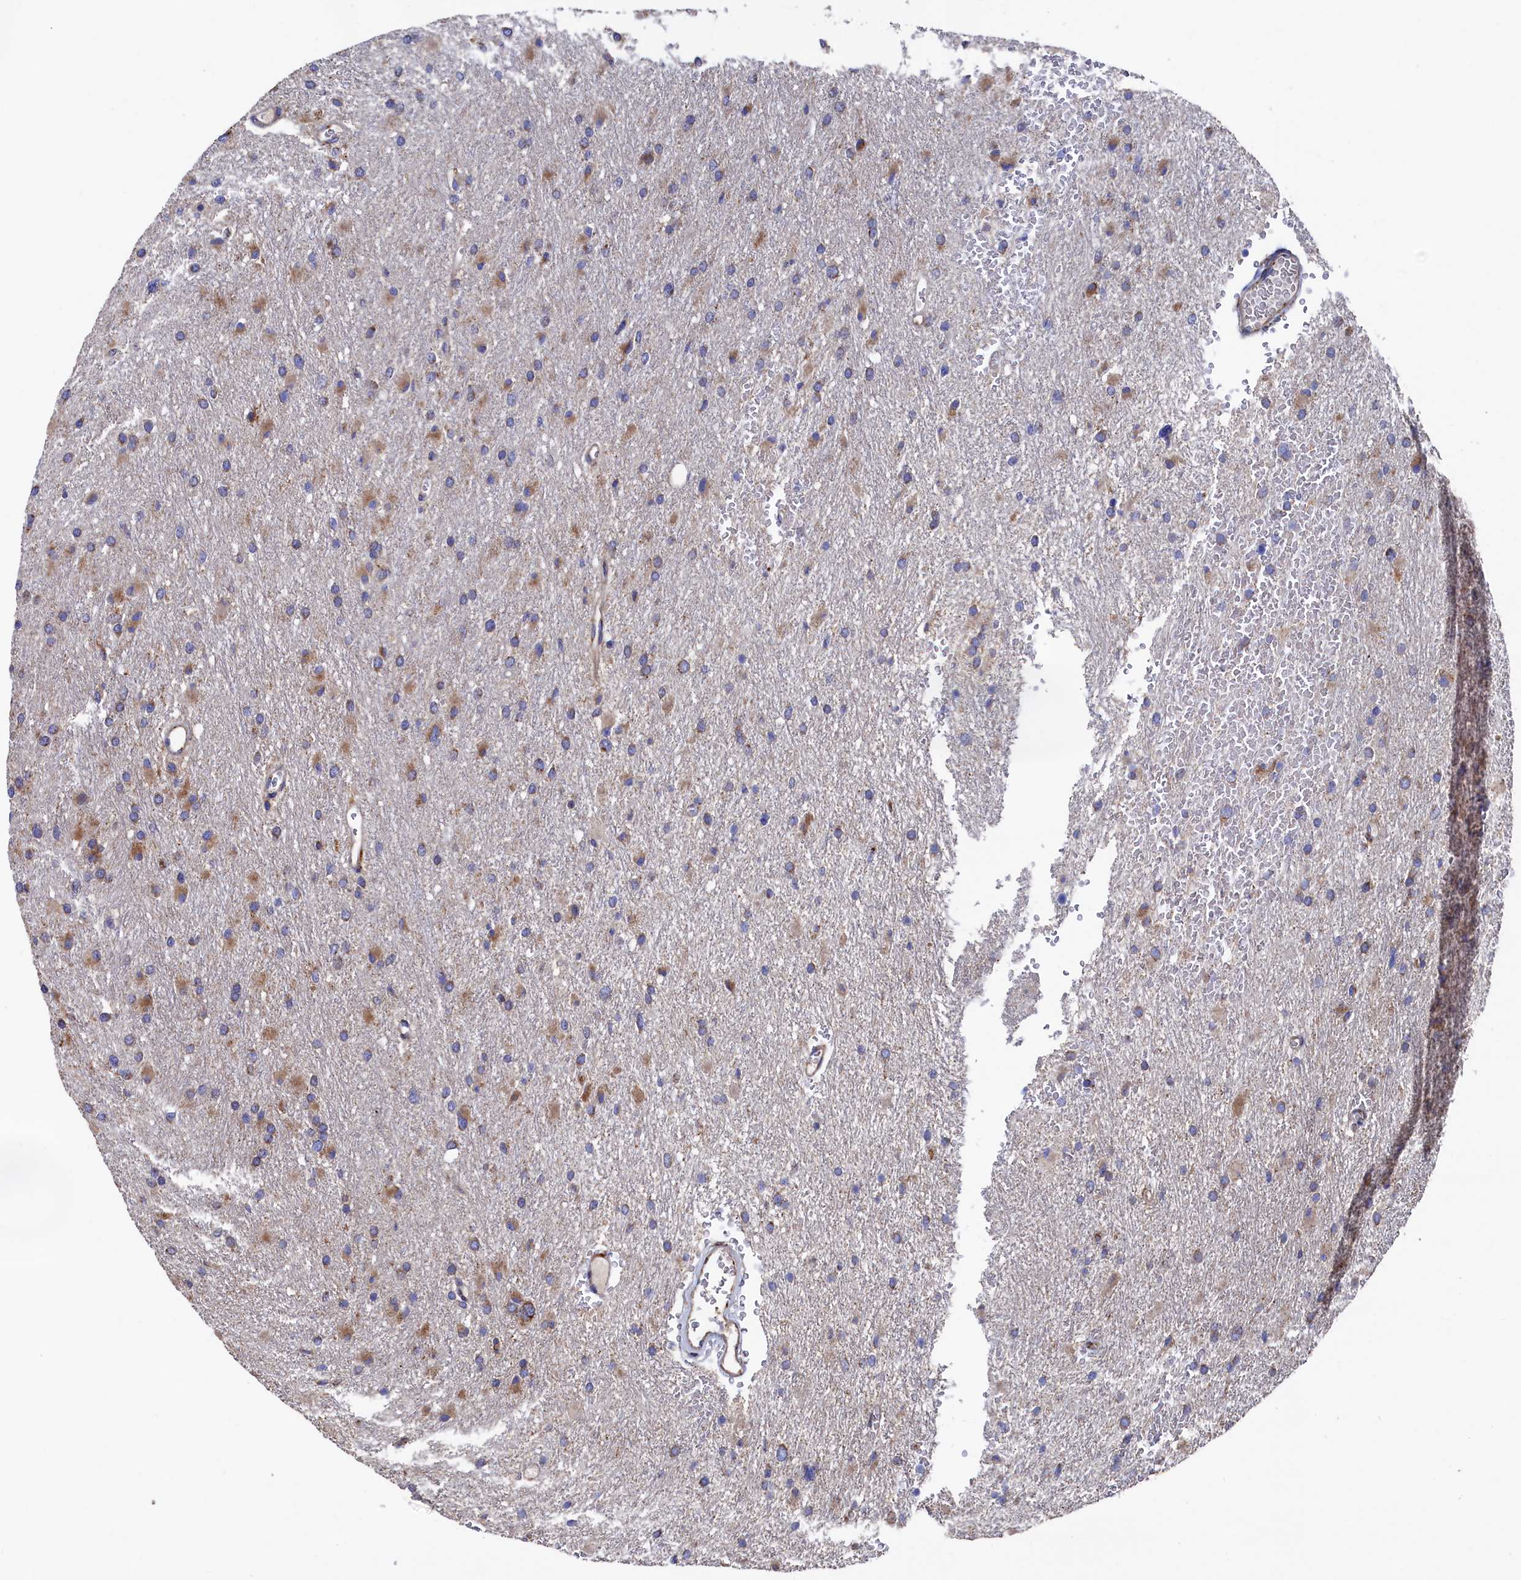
{"staining": {"intensity": "moderate", "quantity": "25%-75%", "location": "cytoplasmic/membranous"}, "tissue": "glioma", "cell_type": "Tumor cells", "image_type": "cancer", "snomed": [{"axis": "morphology", "description": "Glioma, malignant, High grade"}, {"axis": "topography", "description": "Cerebral cortex"}], "caption": "A high-resolution image shows IHC staining of glioma, which reveals moderate cytoplasmic/membranous staining in approximately 25%-75% of tumor cells.", "gene": "PRRC1", "patient": {"sex": "female", "age": 36}}